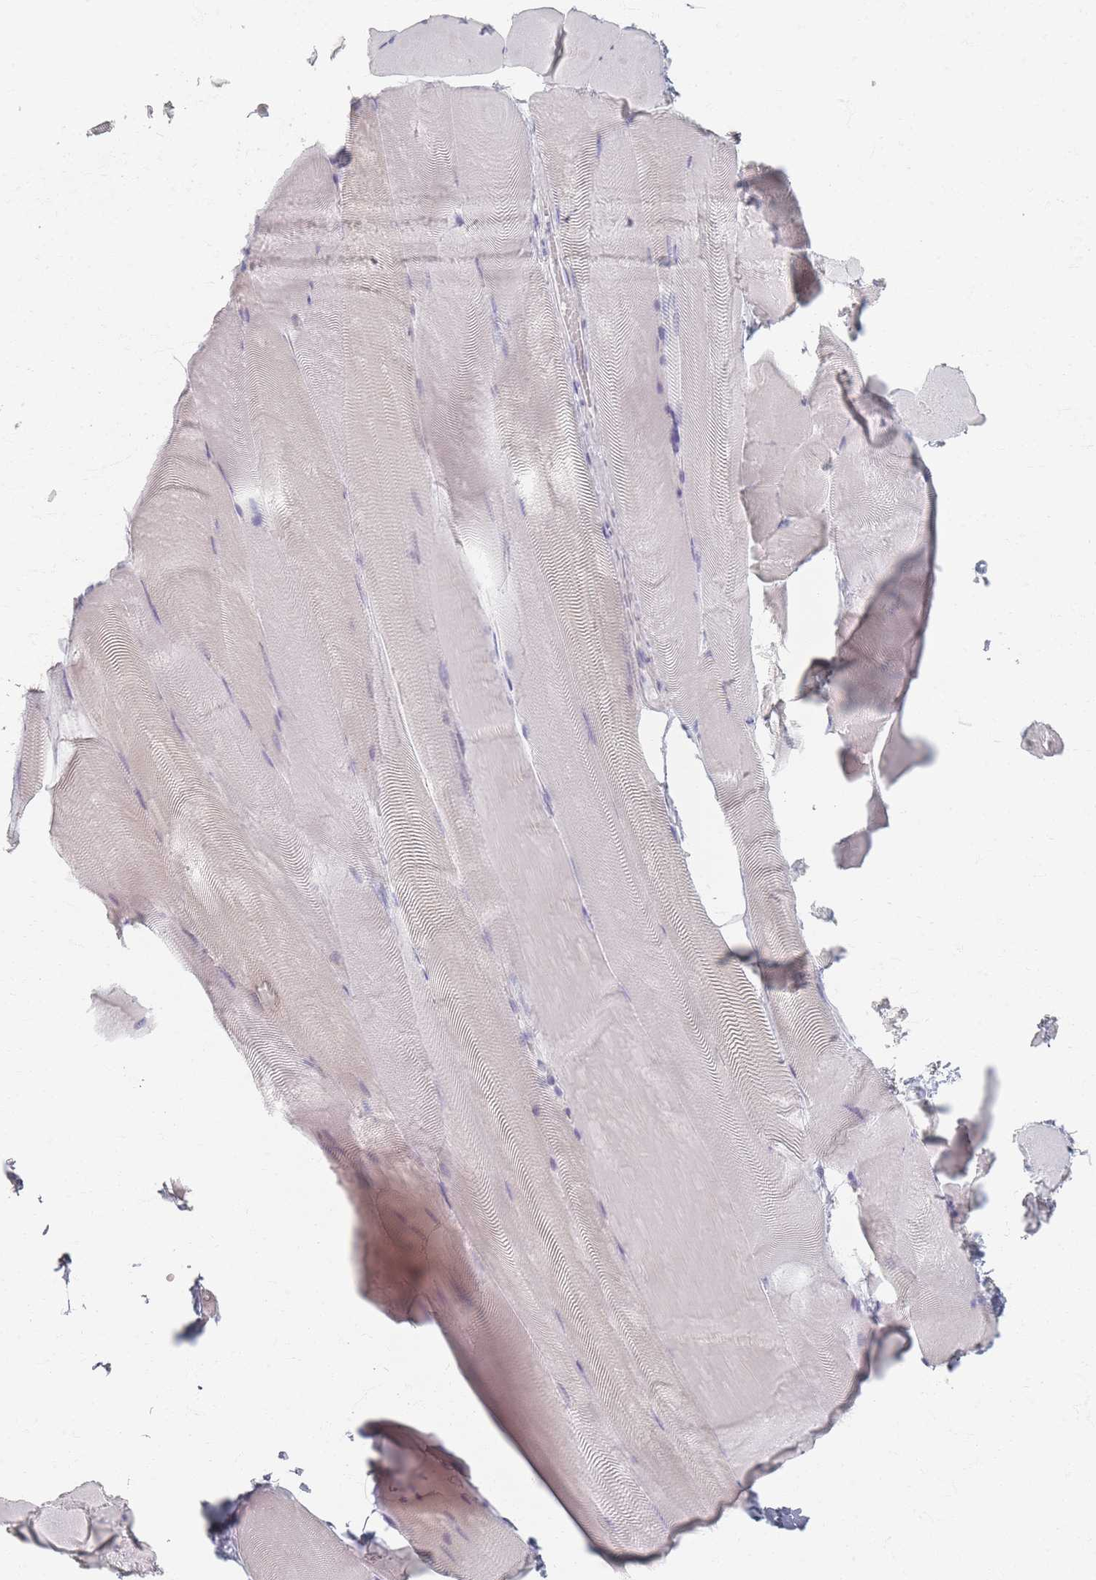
{"staining": {"intensity": "negative", "quantity": "none", "location": "none"}, "tissue": "skeletal muscle", "cell_type": "Myocytes", "image_type": "normal", "snomed": [{"axis": "morphology", "description": "Normal tissue, NOS"}, {"axis": "topography", "description": "Skeletal muscle"}], "caption": "This is a histopathology image of IHC staining of benign skeletal muscle, which shows no positivity in myocytes.", "gene": "ENSG00000251357", "patient": {"sex": "female", "age": 64}}